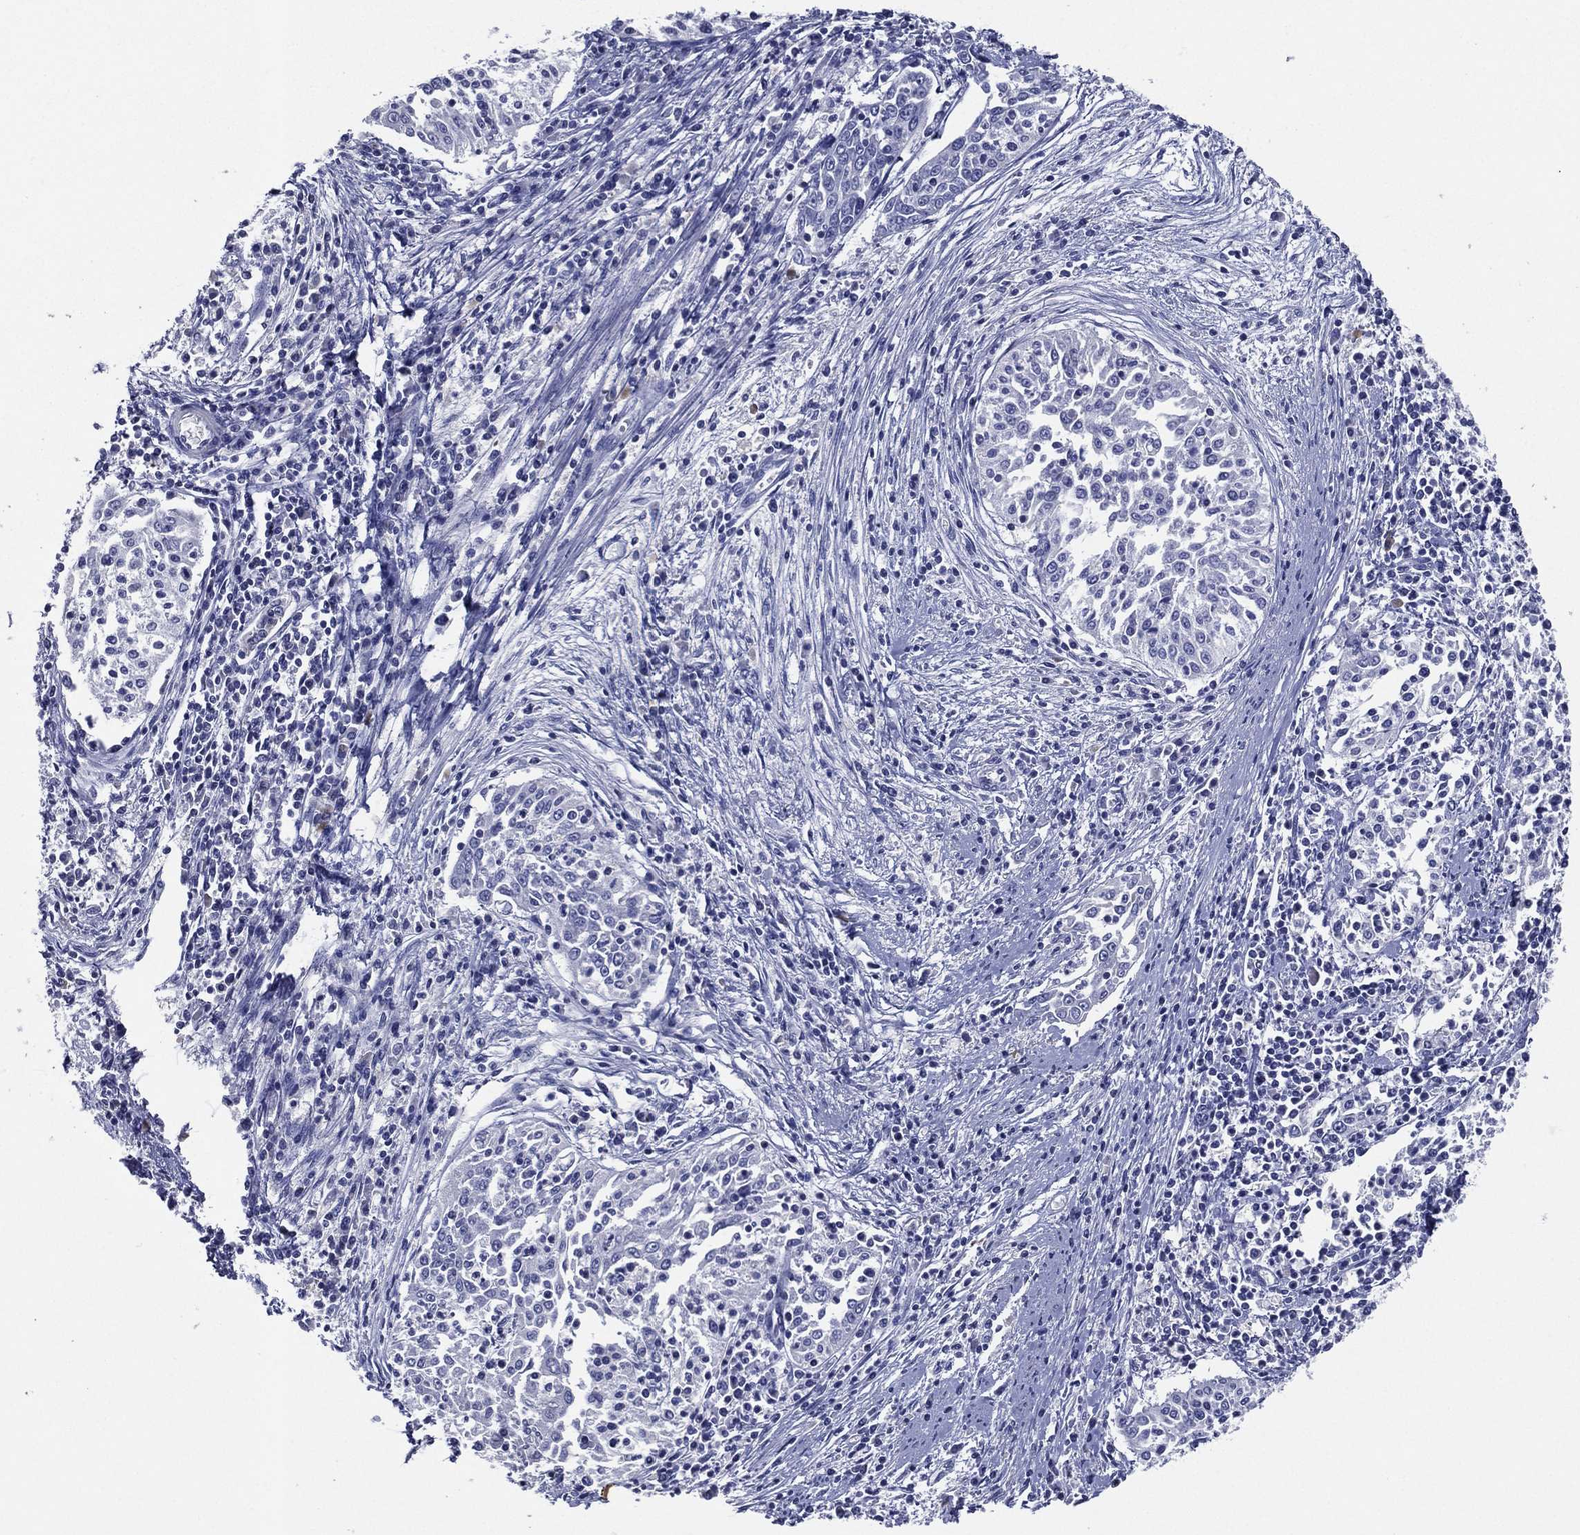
{"staining": {"intensity": "negative", "quantity": "none", "location": "none"}, "tissue": "cervical cancer", "cell_type": "Tumor cells", "image_type": "cancer", "snomed": [{"axis": "morphology", "description": "Squamous cell carcinoma, NOS"}, {"axis": "topography", "description": "Cervix"}], "caption": "Protein analysis of cervical squamous cell carcinoma reveals no significant positivity in tumor cells.", "gene": "SLC13A4", "patient": {"sex": "female", "age": 41}}